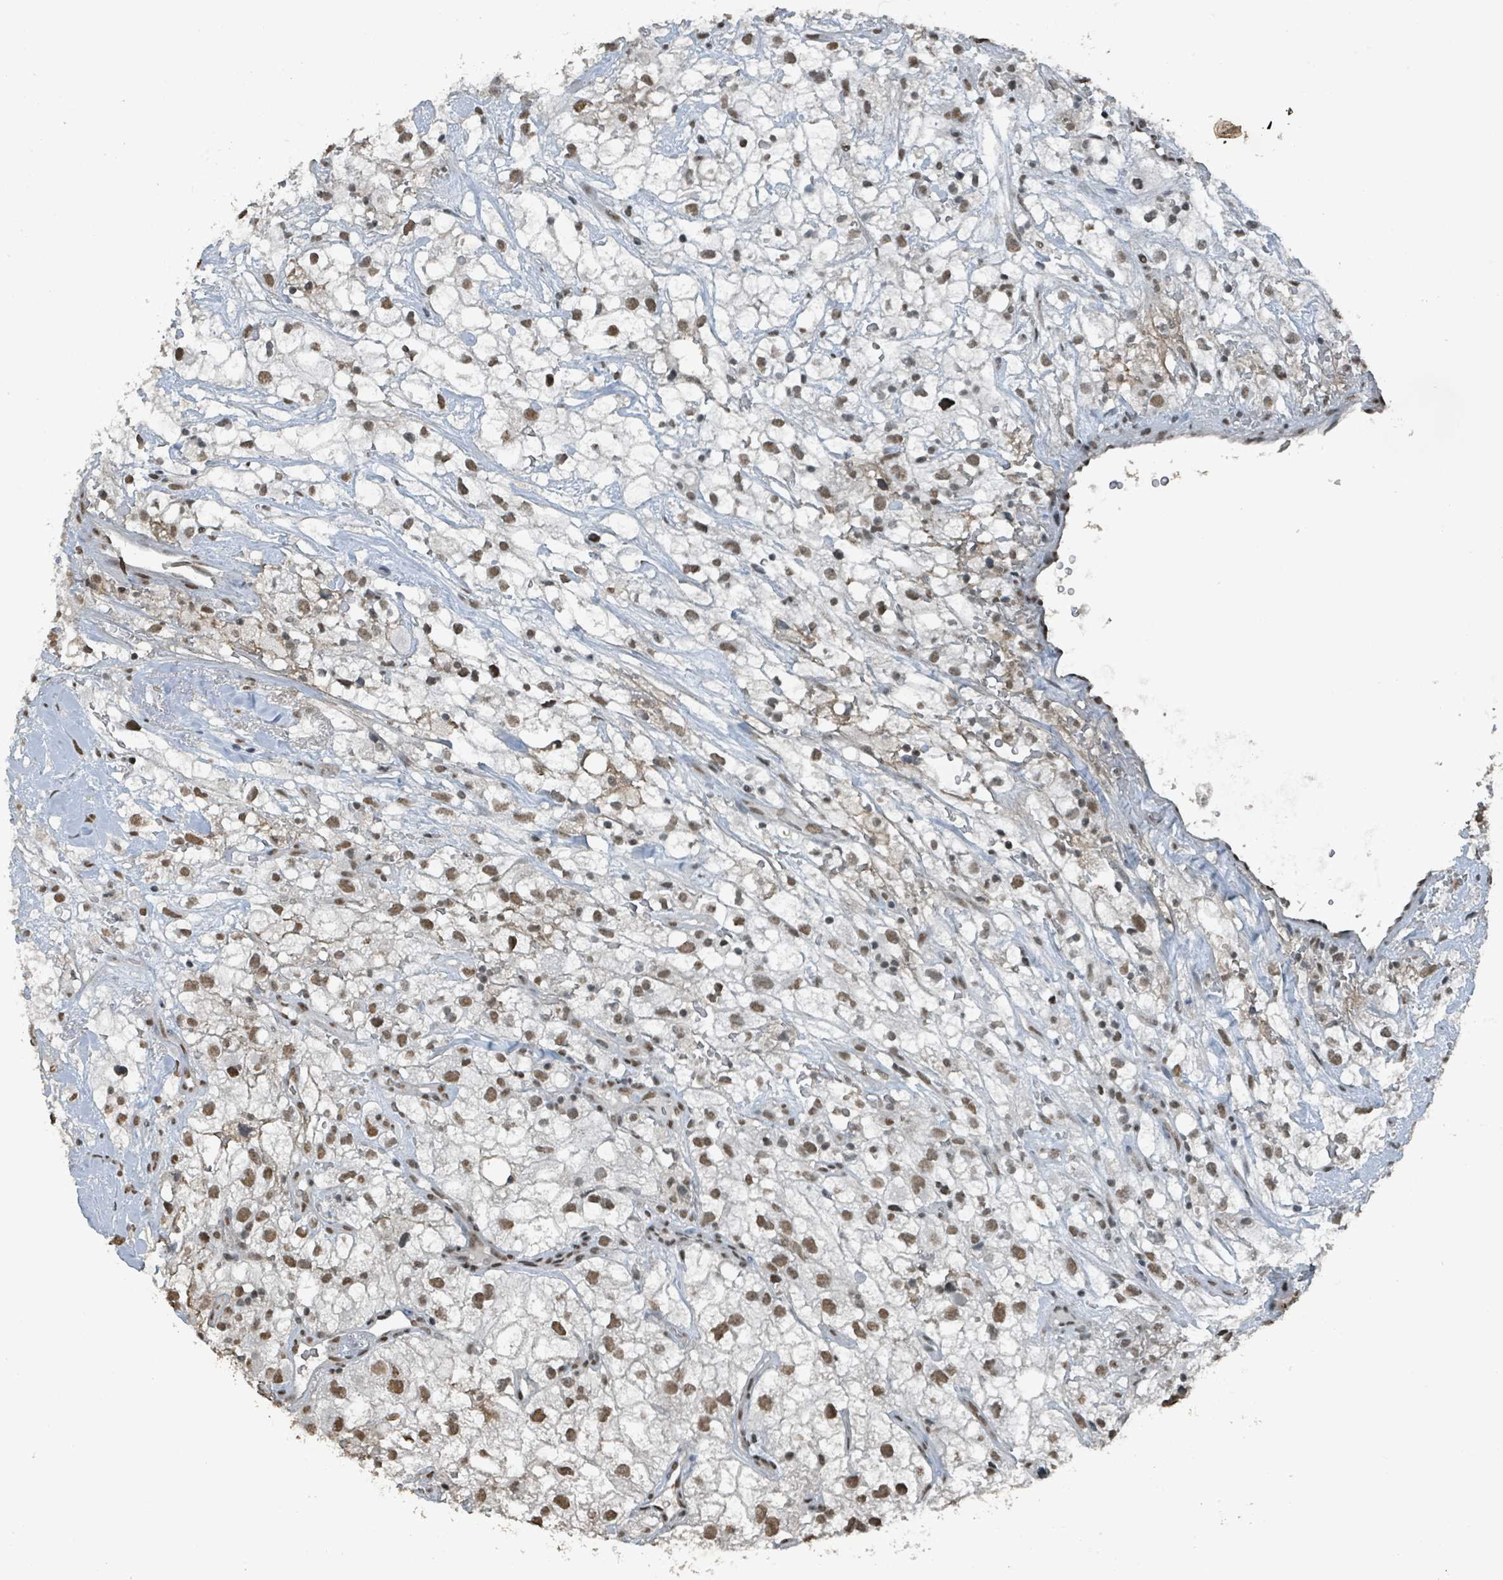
{"staining": {"intensity": "moderate", "quantity": ">75%", "location": "nuclear"}, "tissue": "renal cancer", "cell_type": "Tumor cells", "image_type": "cancer", "snomed": [{"axis": "morphology", "description": "Adenocarcinoma, NOS"}, {"axis": "topography", "description": "Kidney"}], "caption": "High-magnification brightfield microscopy of renal adenocarcinoma stained with DAB (brown) and counterstained with hematoxylin (blue). tumor cells exhibit moderate nuclear positivity is seen in approximately>75% of cells.", "gene": "PHIP", "patient": {"sex": "male", "age": 59}}